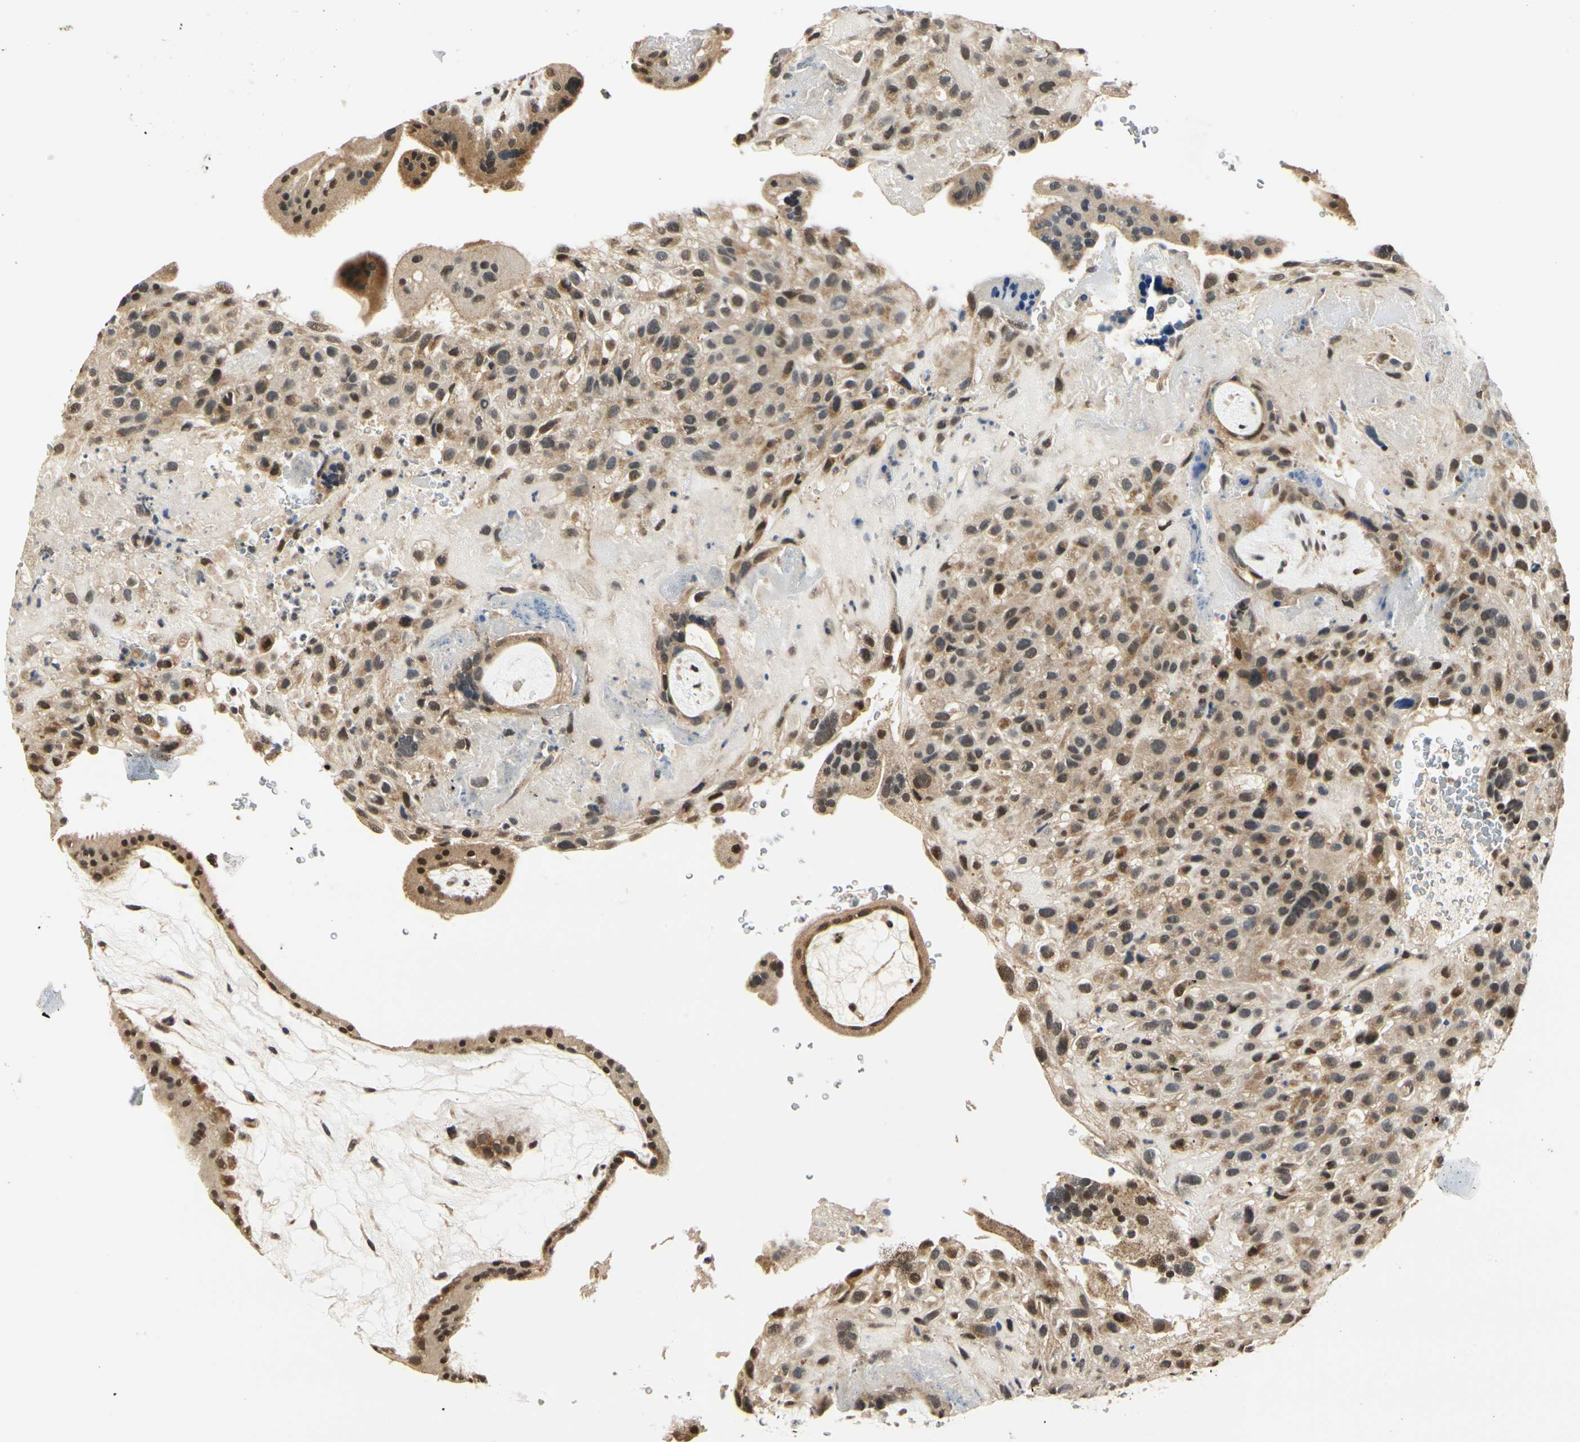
{"staining": {"intensity": "moderate", "quantity": ">75%", "location": "cytoplasmic/membranous,nuclear"}, "tissue": "placenta", "cell_type": "Decidual cells", "image_type": "normal", "snomed": [{"axis": "morphology", "description": "Normal tissue, NOS"}, {"axis": "topography", "description": "Placenta"}], "caption": "Protein staining of unremarkable placenta exhibits moderate cytoplasmic/membranous,nuclear positivity in about >75% of decidual cells.", "gene": "PDK2", "patient": {"sex": "female", "age": 19}}